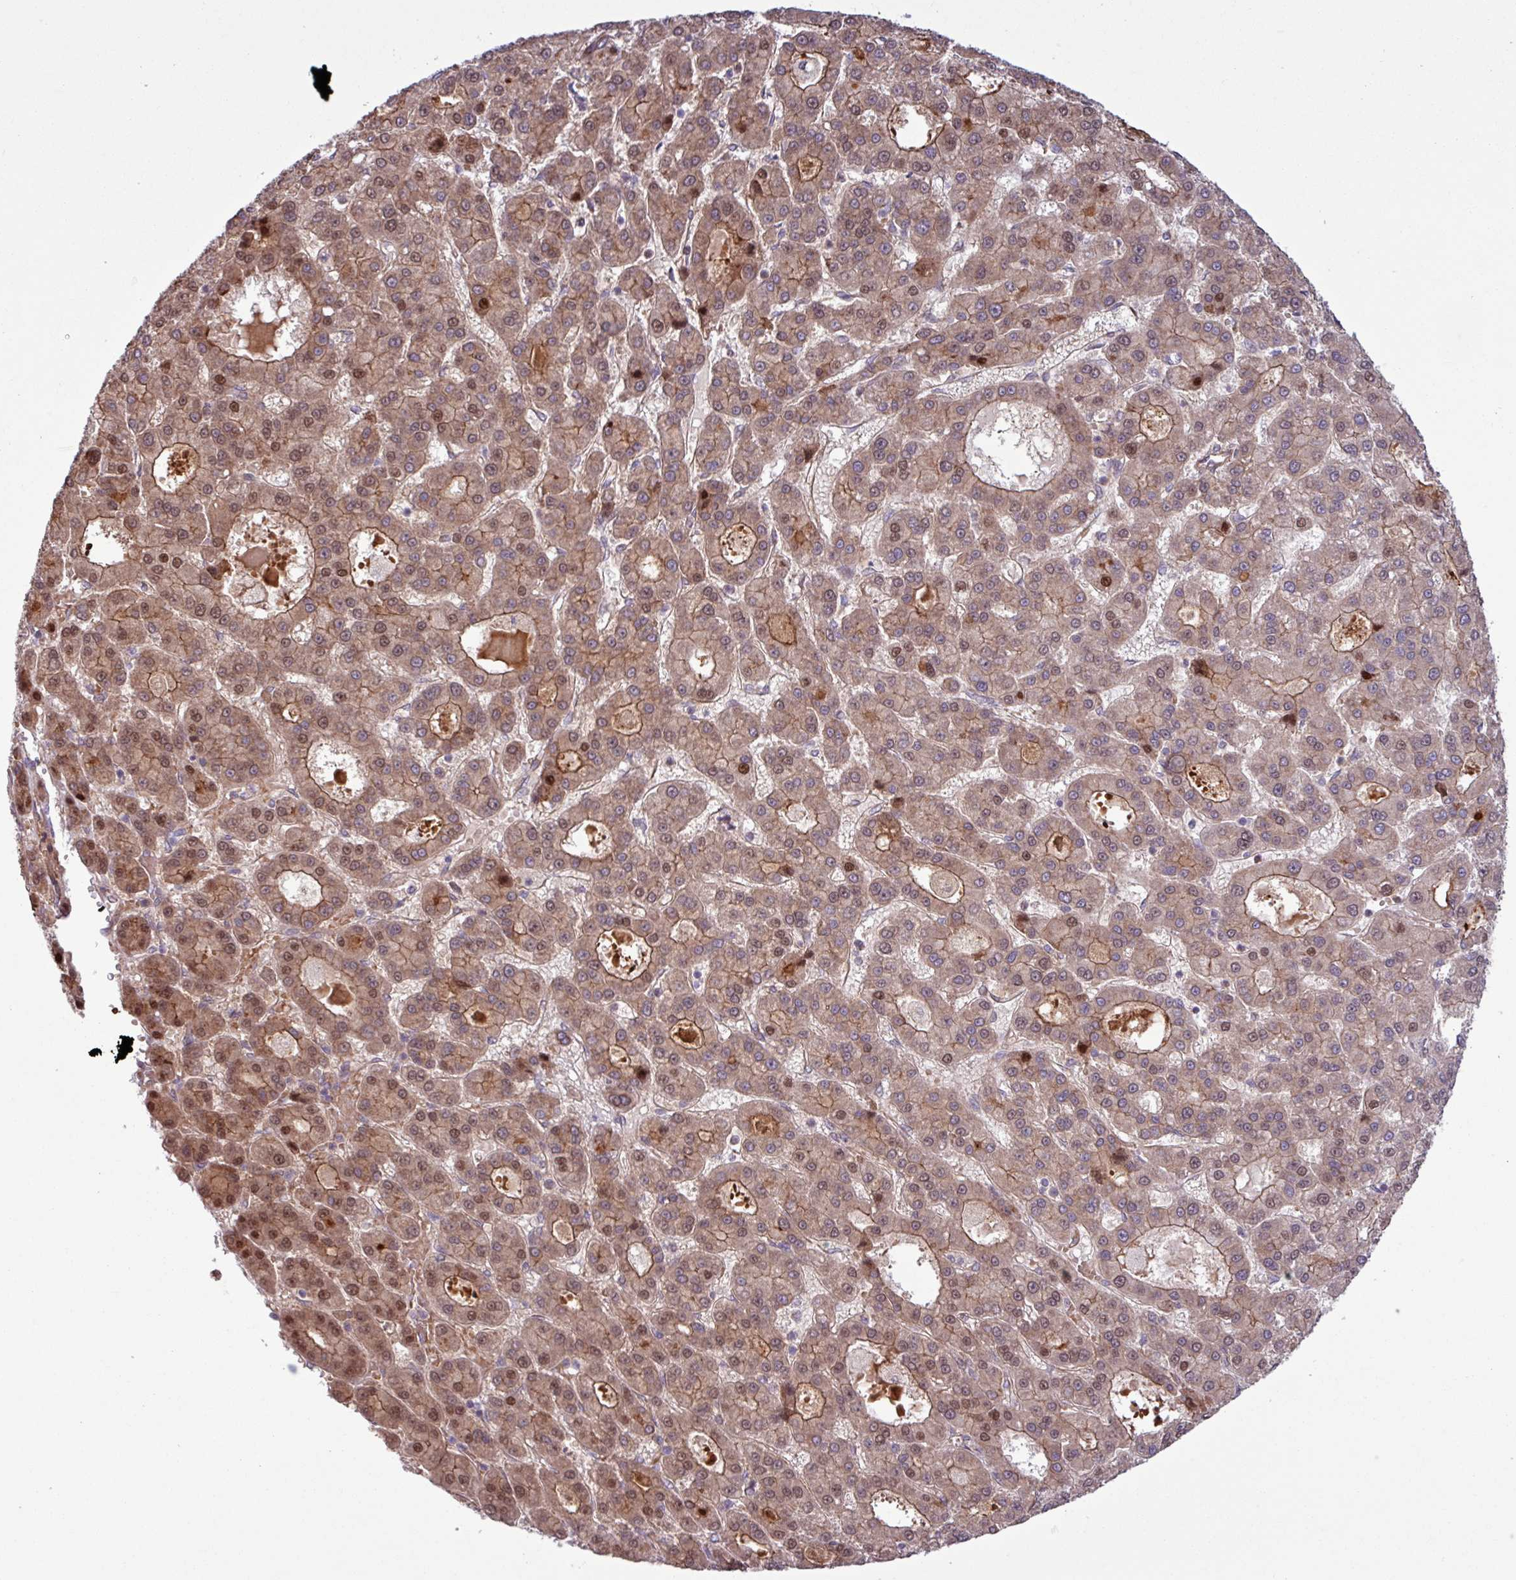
{"staining": {"intensity": "moderate", "quantity": "25%-75%", "location": "cytoplasmic/membranous,nuclear"}, "tissue": "liver cancer", "cell_type": "Tumor cells", "image_type": "cancer", "snomed": [{"axis": "morphology", "description": "Carcinoma, Hepatocellular, NOS"}, {"axis": "topography", "description": "Liver"}], "caption": "Immunohistochemistry (IHC) (DAB) staining of hepatocellular carcinoma (liver) demonstrates moderate cytoplasmic/membranous and nuclear protein expression in approximately 25%-75% of tumor cells.", "gene": "PDPR", "patient": {"sex": "male", "age": 70}}